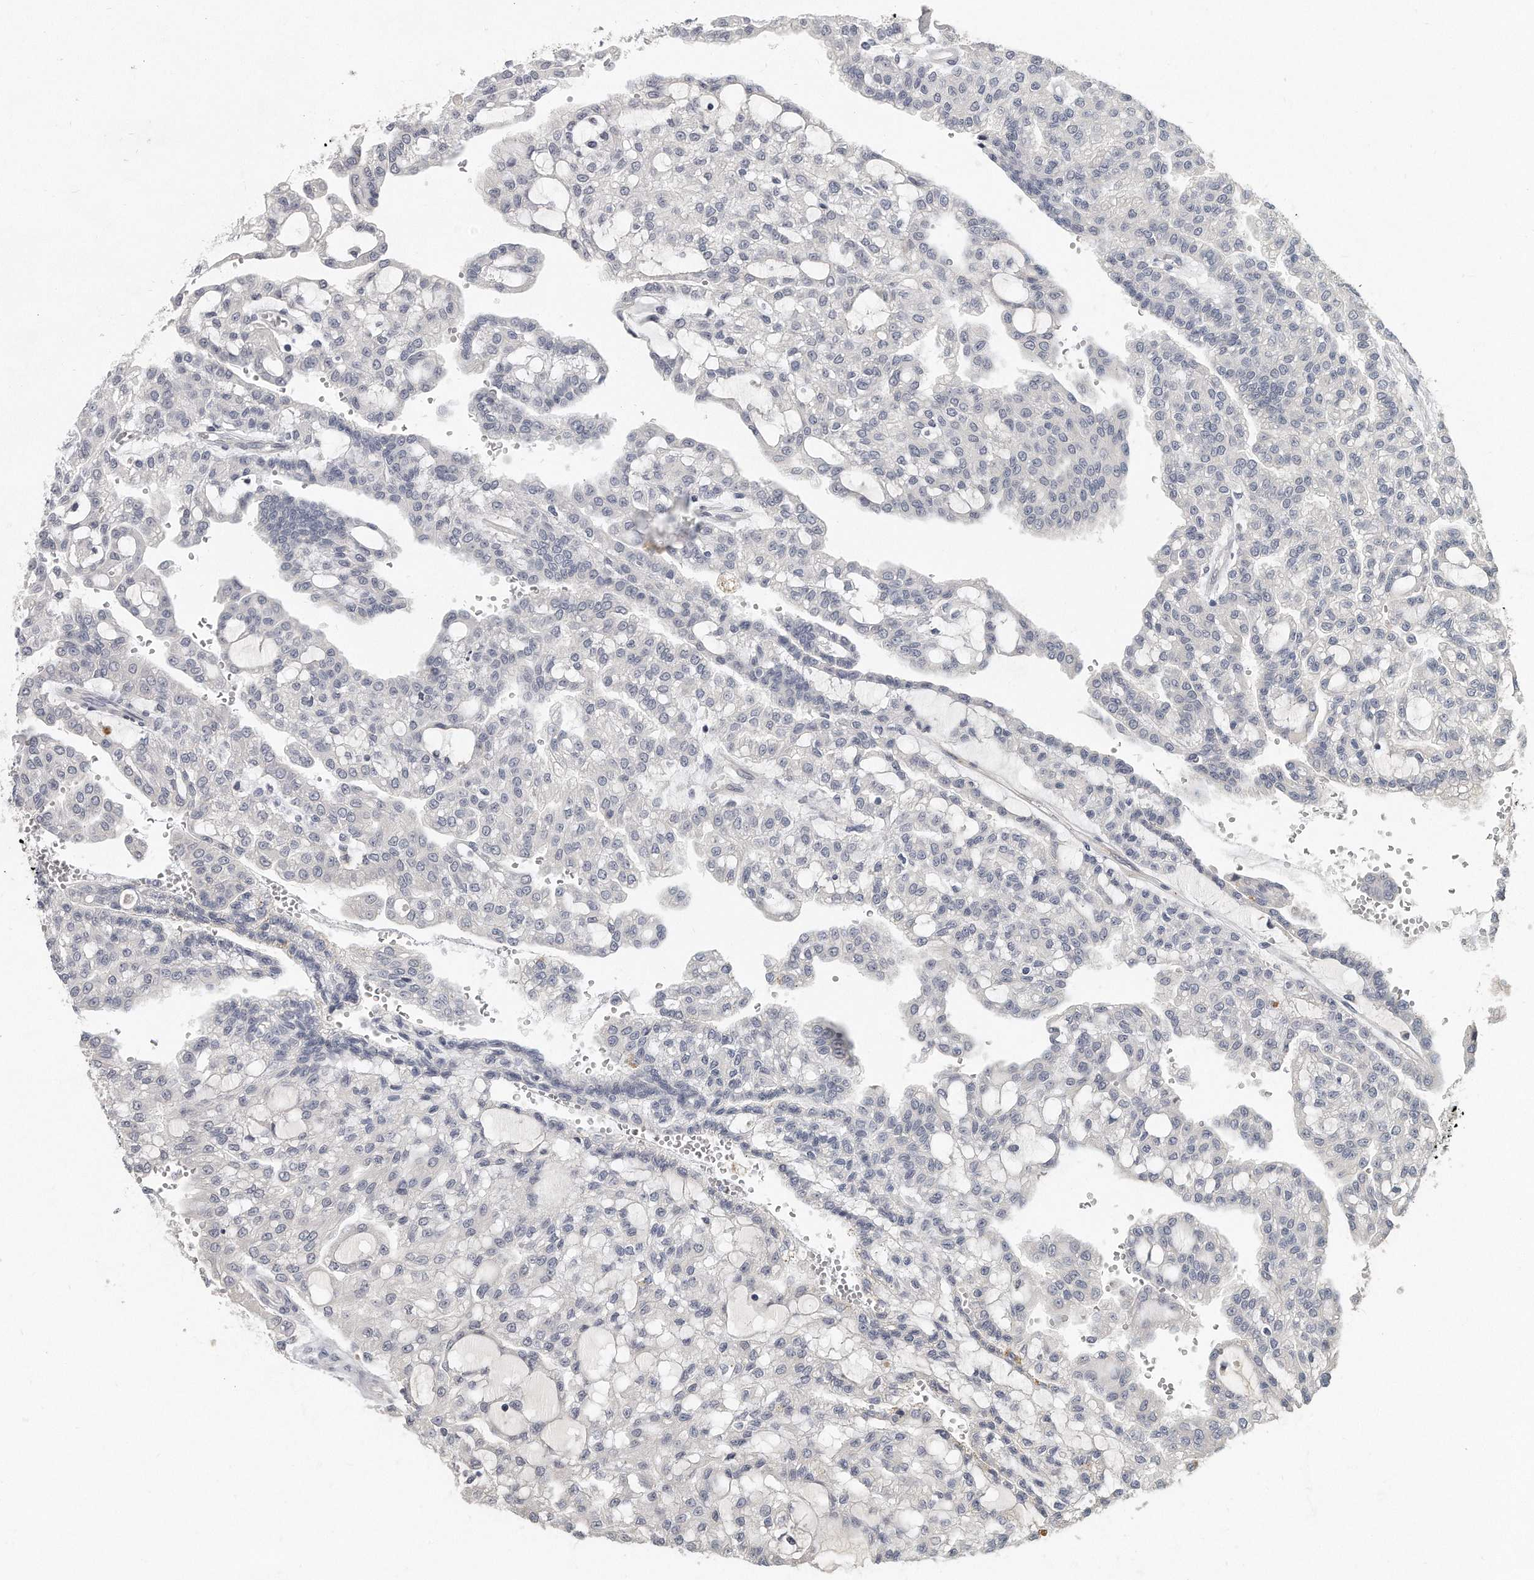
{"staining": {"intensity": "negative", "quantity": "none", "location": "none"}, "tissue": "renal cancer", "cell_type": "Tumor cells", "image_type": "cancer", "snomed": [{"axis": "morphology", "description": "Adenocarcinoma, NOS"}, {"axis": "topography", "description": "Kidney"}], "caption": "DAB (3,3'-diaminobenzidine) immunohistochemical staining of human renal cancer (adenocarcinoma) reveals no significant expression in tumor cells. (DAB immunohistochemistry visualized using brightfield microscopy, high magnification).", "gene": "KLHL7", "patient": {"sex": "male", "age": 63}}